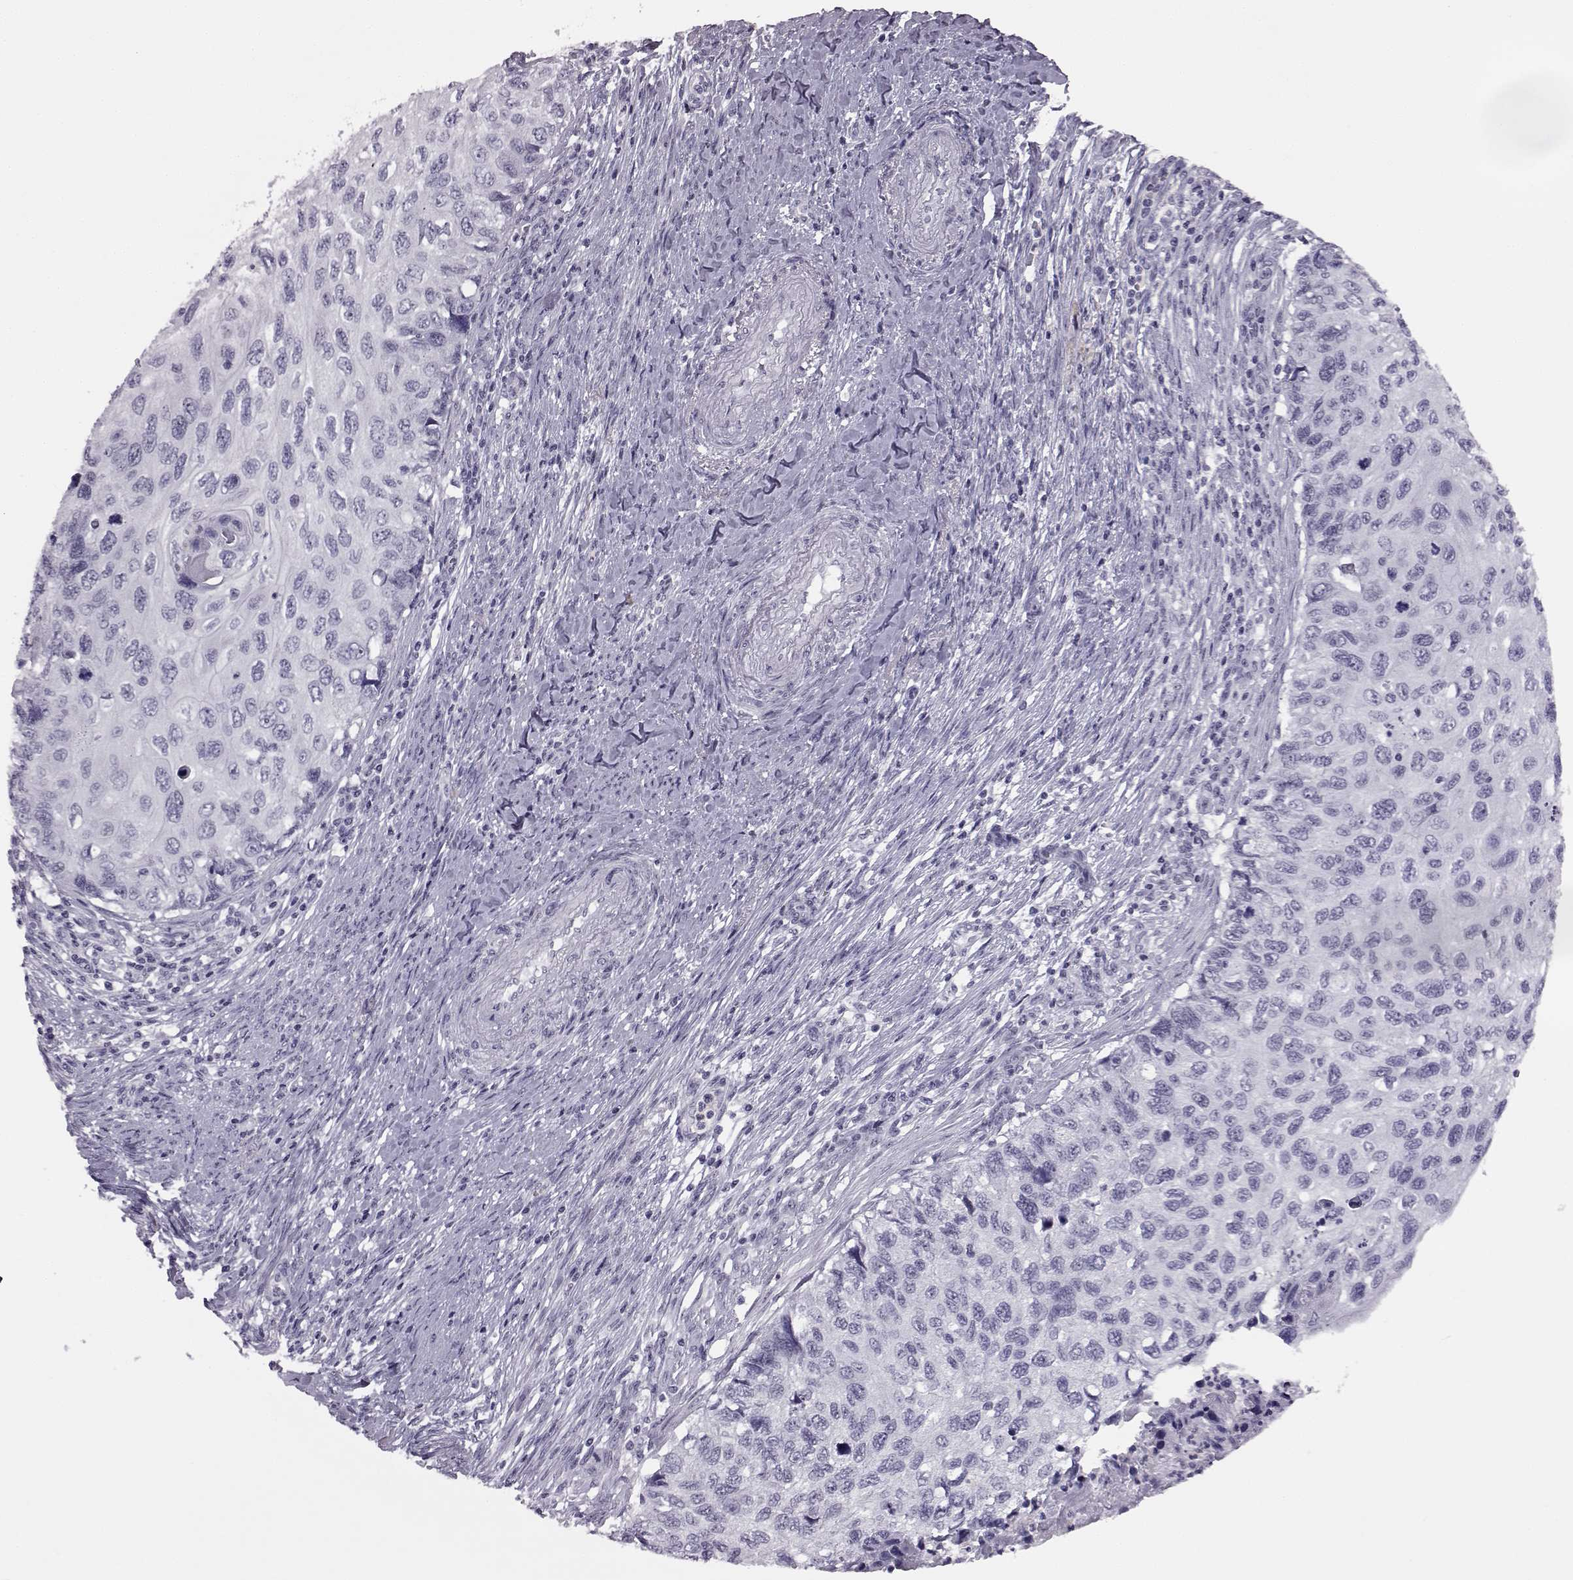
{"staining": {"intensity": "negative", "quantity": "none", "location": "none"}, "tissue": "cervical cancer", "cell_type": "Tumor cells", "image_type": "cancer", "snomed": [{"axis": "morphology", "description": "Squamous cell carcinoma, NOS"}, {"axis": "topography", "description": "Cervix"}], "caption": "Protein analysis of cervical cancer (squamous cell carcinoma) demonstrates no significant positivity in tumor cells.", "gene": "ADGRG2", "patient": {"sex": "female", "age": 70}}